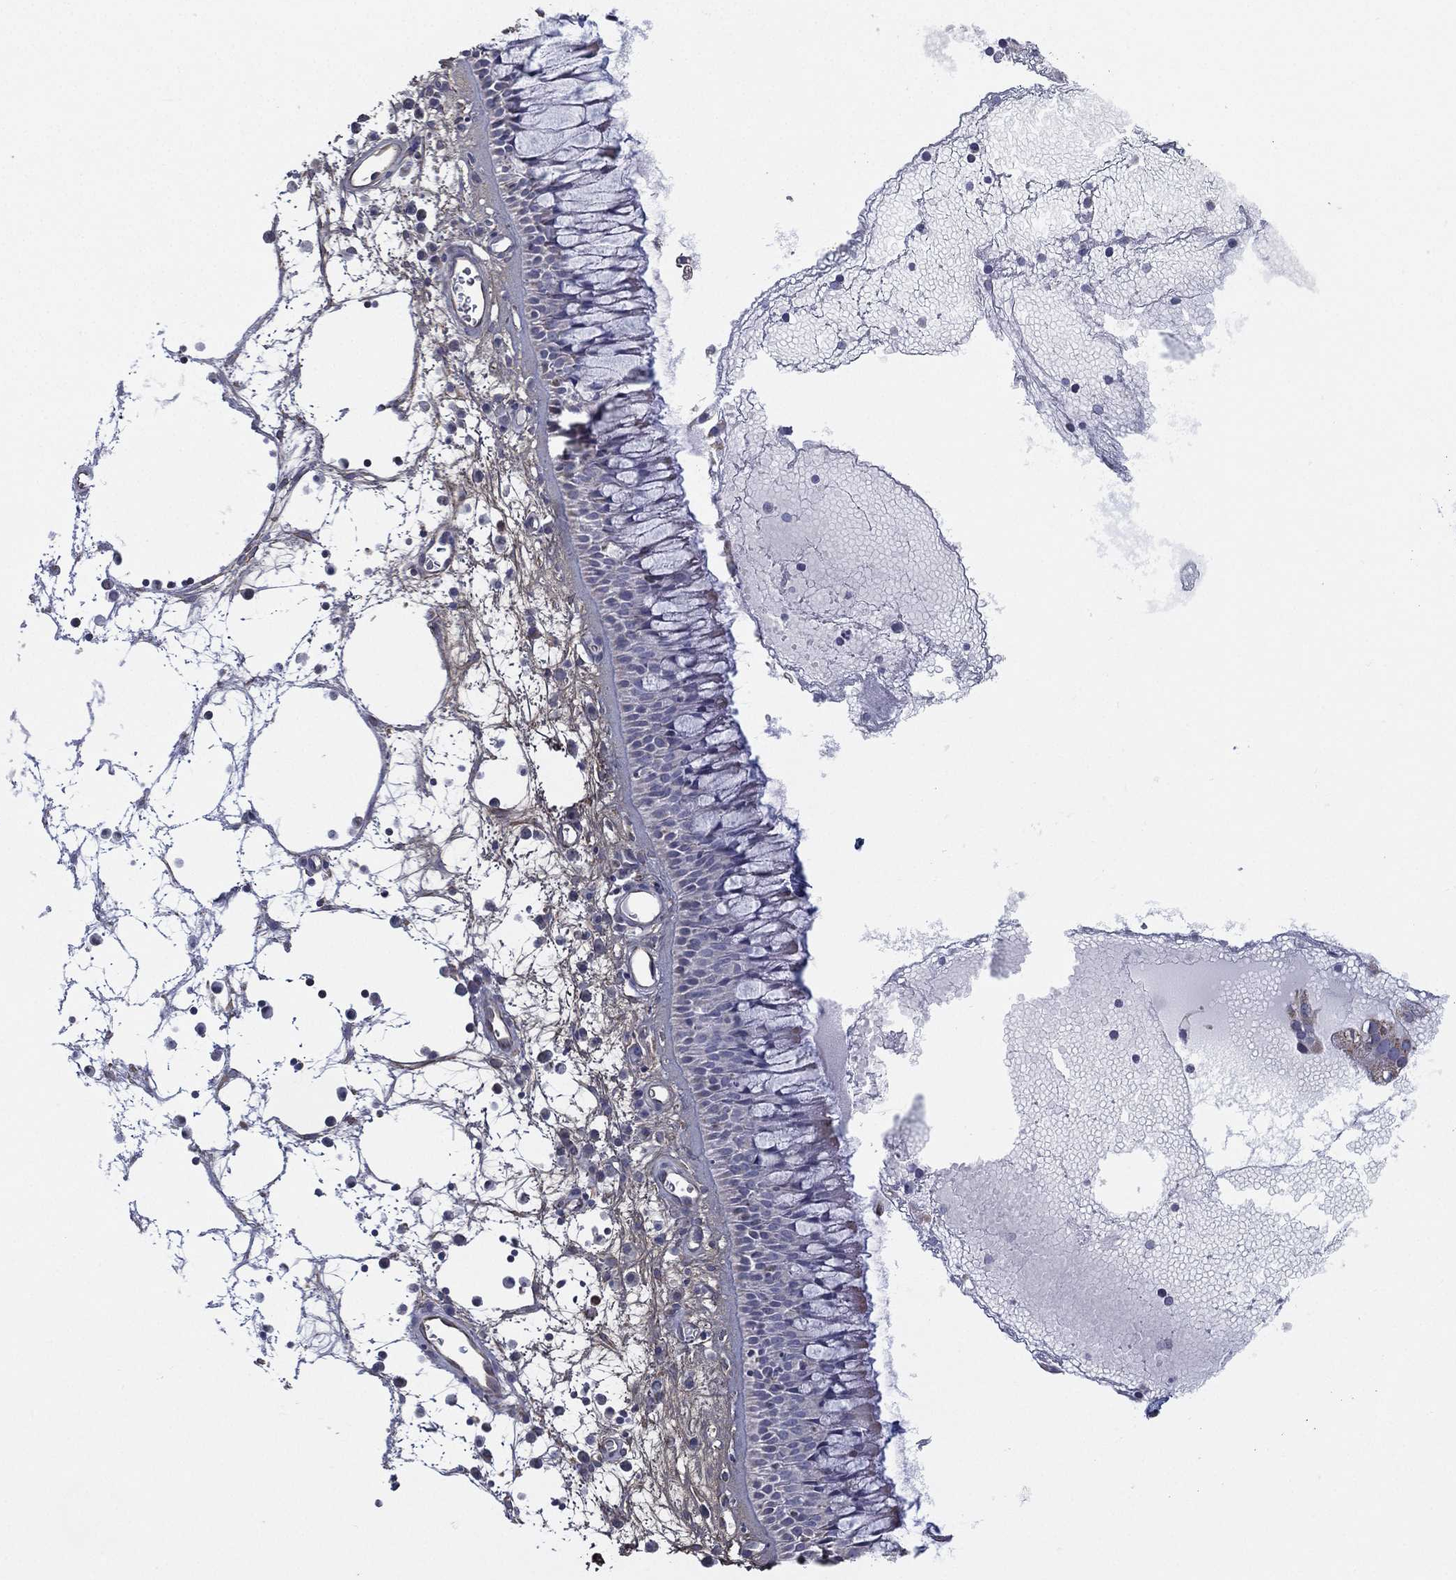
{"staining": {"intensity": "weak", "quantity": "25%-75%", "location": "cytoplasmic/membranous"}, "tissue": "nasopharynx", "cell_type": "Respiratory epithelial cells", "image_type": "normal", "snomed": [{"axis": "morphology", "description": "Normal tissue, NOS"}, {"axis": "topography", "description": "Nasopharynx"}], "caption": "High-power microscopy captured an IHC histopathology image of unremarkable nasopharynx, revealing weak cytoplasmic/membranous positivity in approximately 25%-75% of respiratory epithelial cells.", "gene": "INA", "patient": {"sex": "male", "age": 69}}